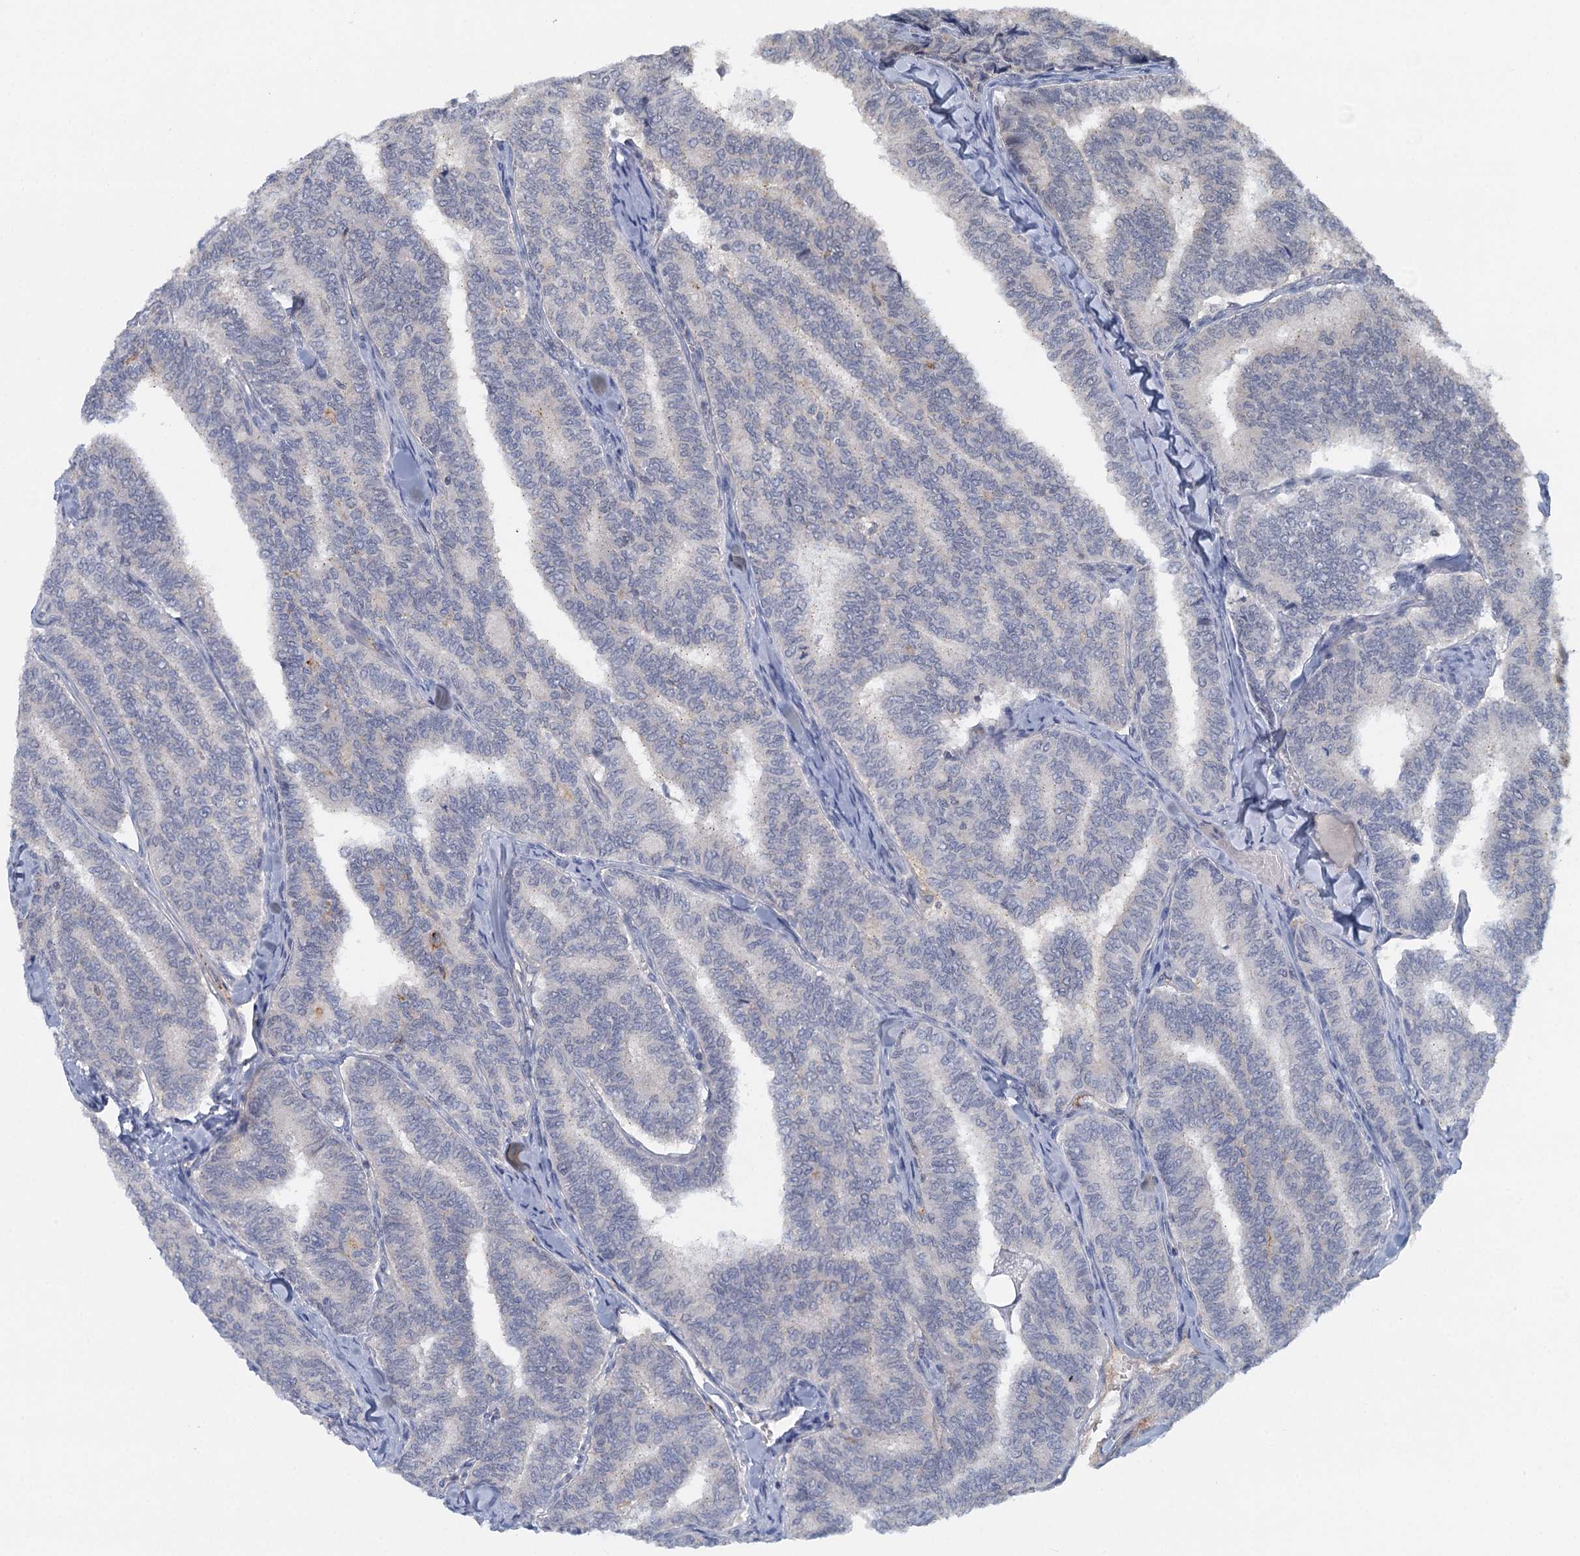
{"staining": {"intensity": "negative", "quantity": "none", "location": "none"}, "tissue": "thyroid cancer", "cell_type": "Tumor cells", "image_type": "cancer", "snomed": [{"axis": "morphology", "description": "Papillary adenocarcinoma, NOS"}, {"axis": "topography", "description": "Thyroid gland"}], "caption": "DAB (3,3'-diaminobenzidine) immunohistochemical staining of thyroid cancer (papillary adenocarcinoma) demonstrates no significant positivity in tumor cells. The staining was performed using DAB to visualize the protein expression in brown, while the nuclei were stained in blue with hematoxylin (Magnification: 20x).", "gene": "GPATCH11", "patient": {"sex": "female", "age": 35}}